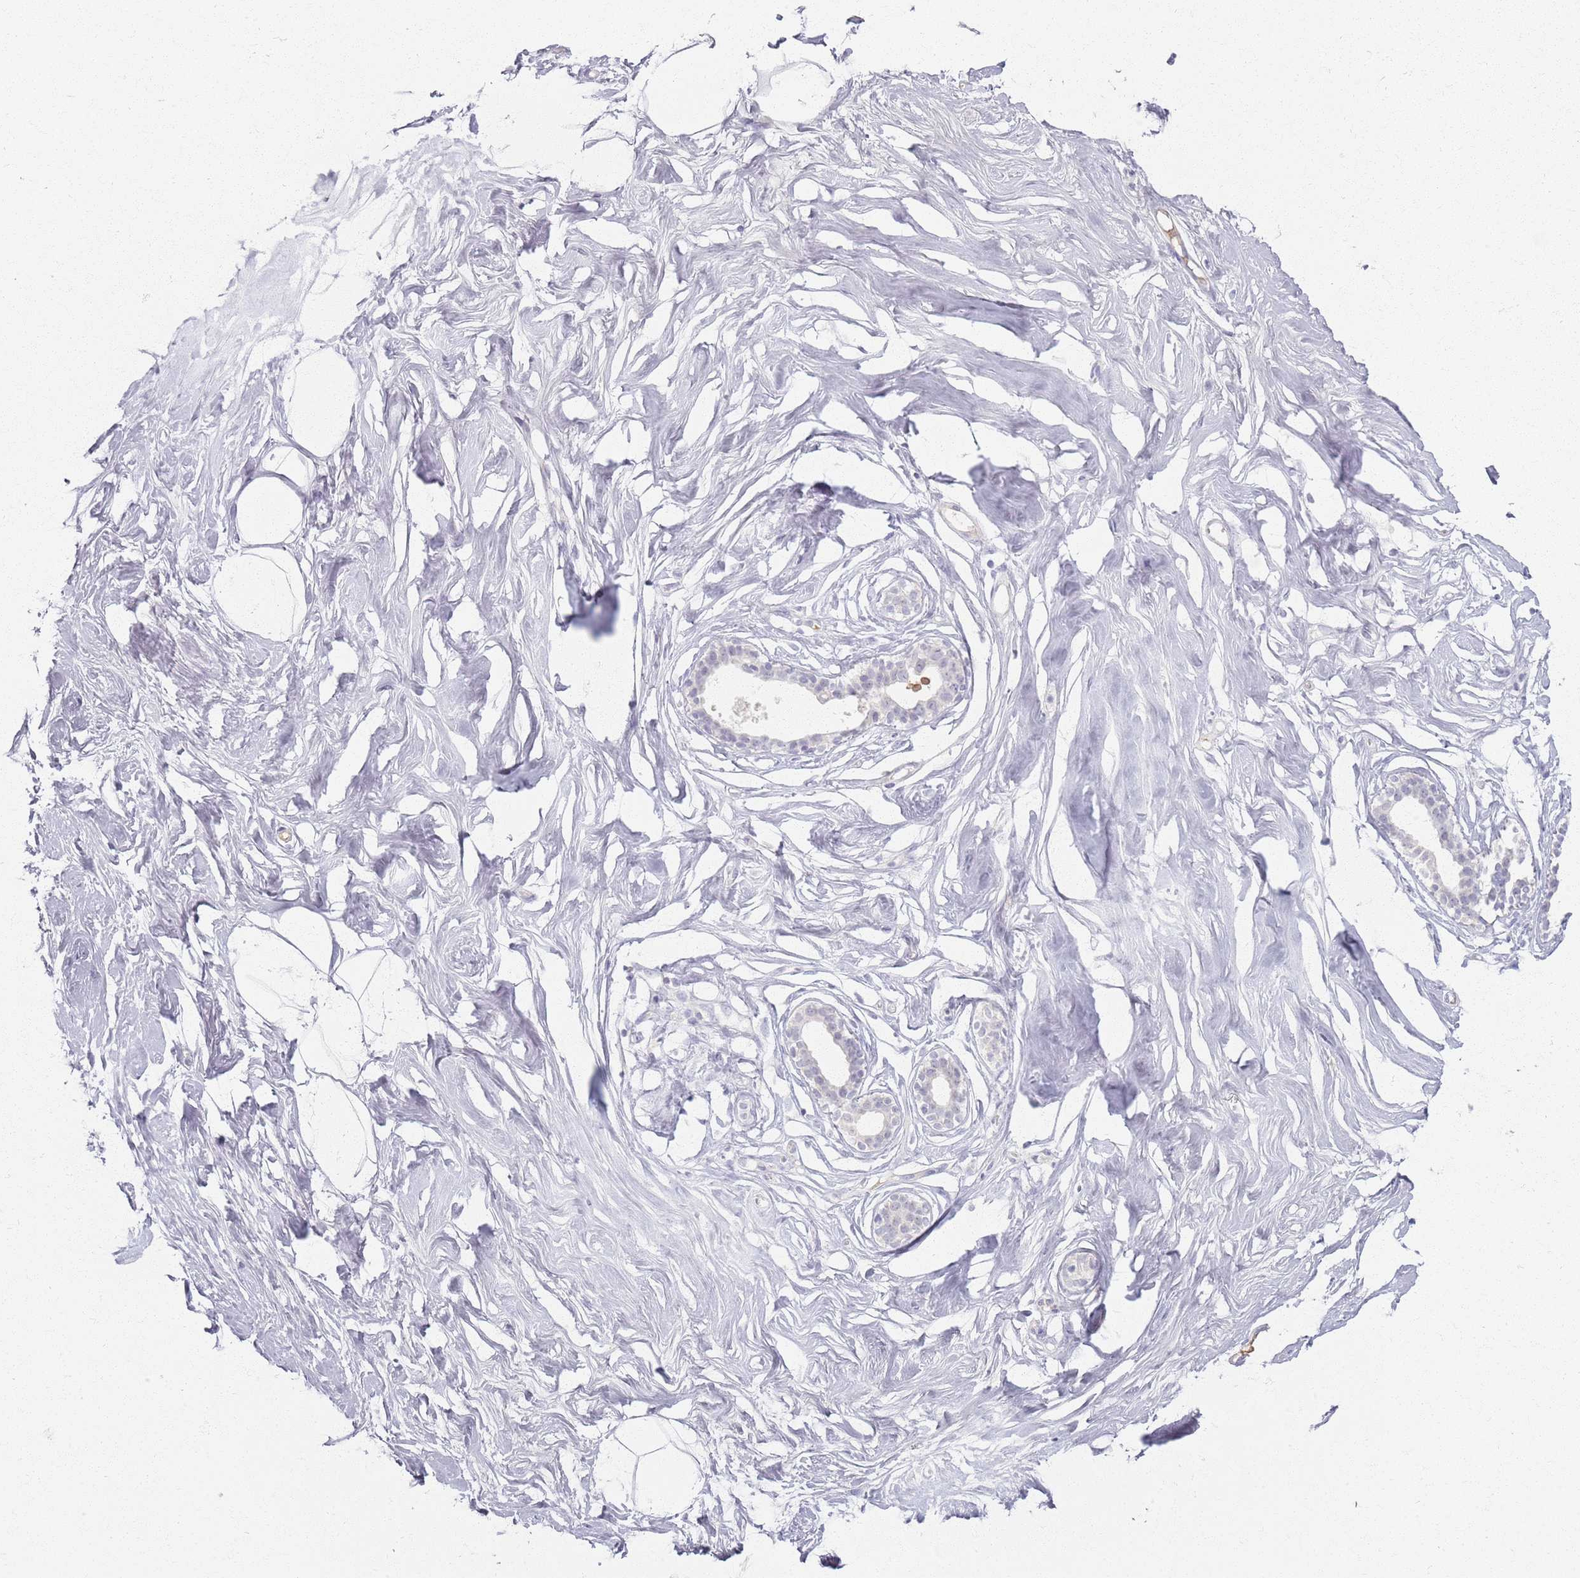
{"staining": {"intensity": "negative", "quantity": "none", "location": "none"}, "tissue": "breast", "cell_type": "Adipocytes", "image_type": "normal", "snomed": [{"axis": "morphology", "description": "Normal tissue, NOS"}, {"axis": "morphology", "description": "Adenoma, NOS"}, {"axis": "topography", "description": "Breast"}], "caption": "DAB (3,3'-diaminobenzidine) immunohistochemical staining of normal breast exhibits no significant expression in adipocytes. (Brightfield microscopy of DAB (3,3'-diaminobenzidine) immunohistochemistry at high magnification).", "gene": "CRIPT", "patient": {"sex": "female", "age": 23}}